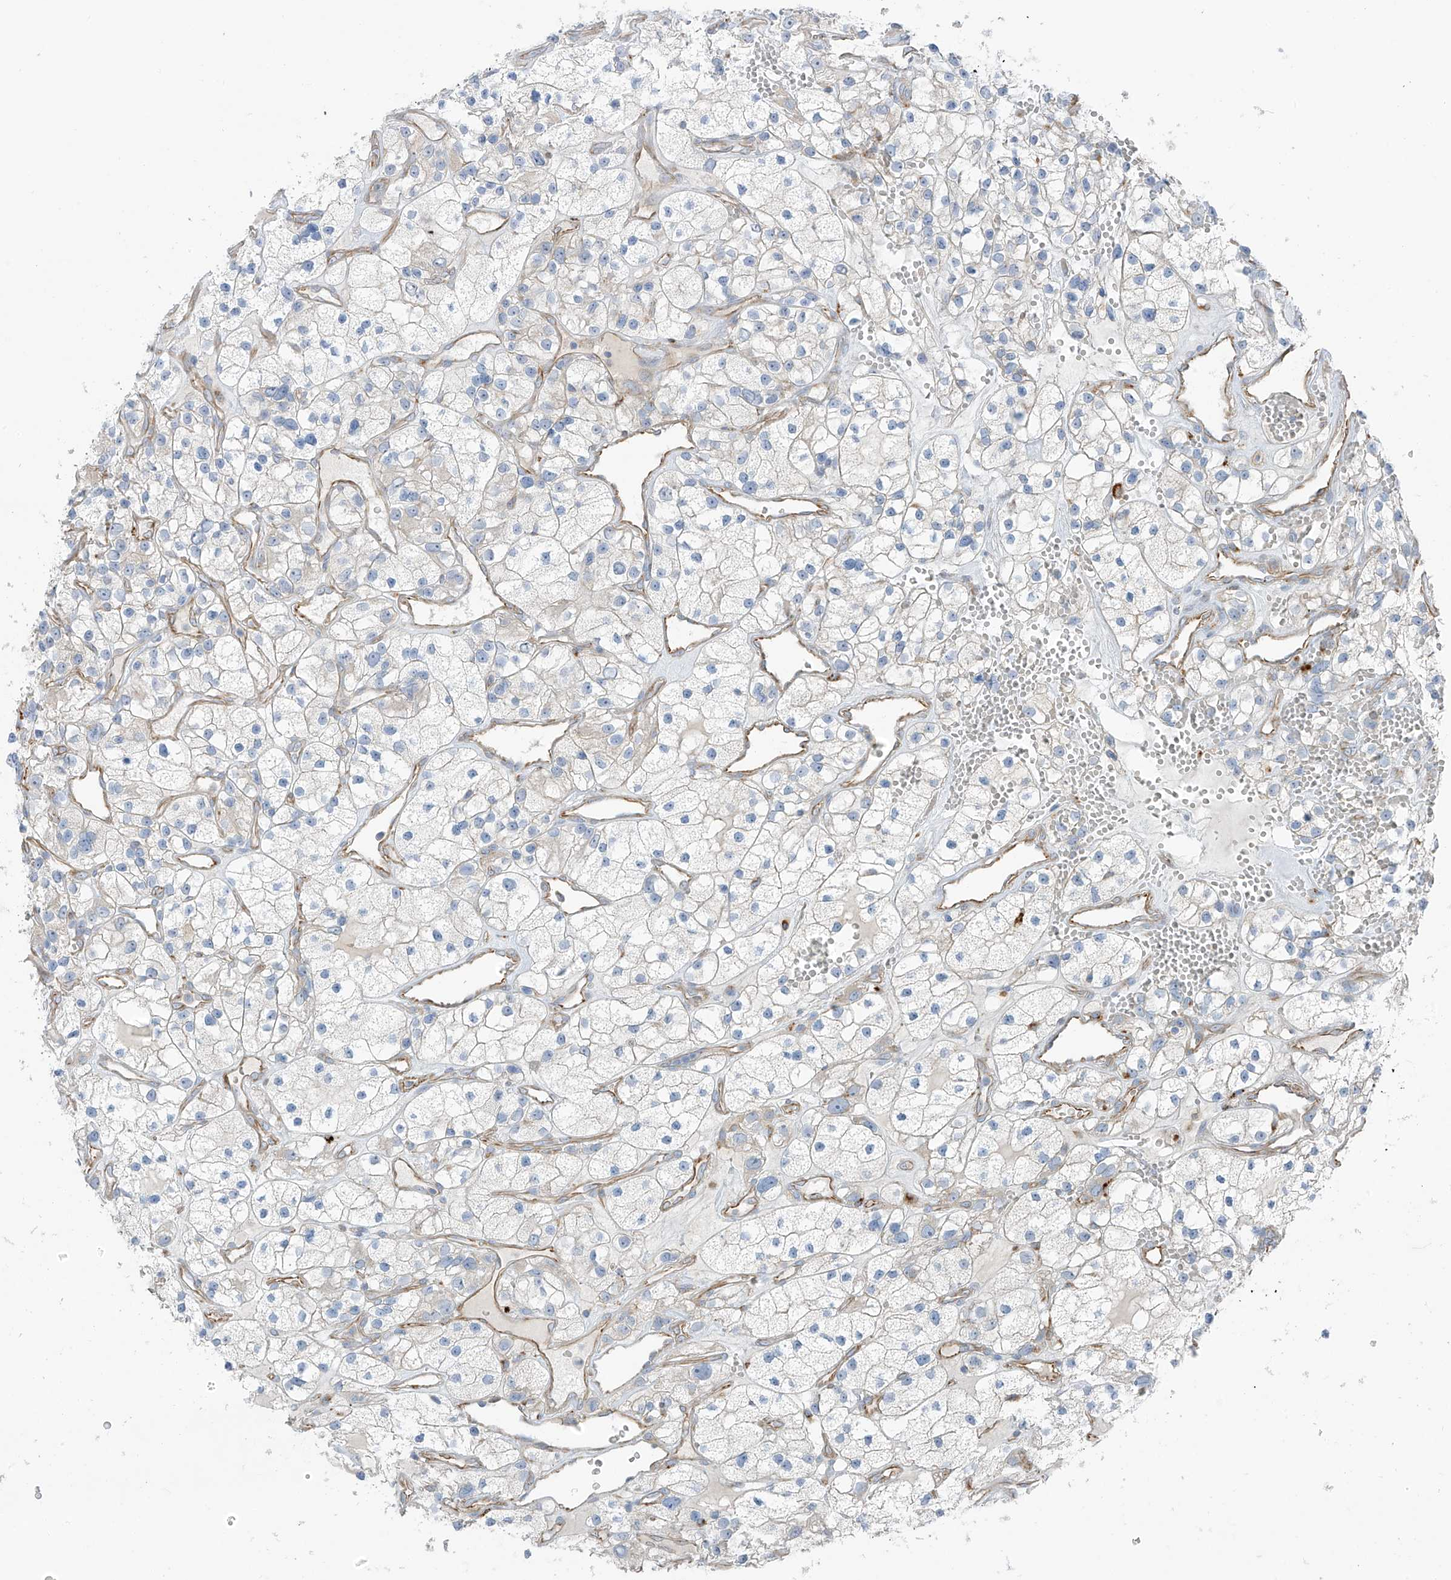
{"staining": {"intensity": "negative", "quantity": "none", "location": "none"}, "tissue": "renal cancer", "cell_type": "Tumor cells", "image_type": "cancer", "snomed": [{"axis": "morphology", "description": "Adenocarcinoma, NOS"}, {"axis": "topography", "description": "Kidney"}], "caption": "DAB (3,3'-diaminobenzidine) immunohistochemical staining of human renal cancer (adenocarcinoma) displays no significant positivity in tumor cells.", "gene": "TAL2", "patient": {"sex": "female", "age": 57}}